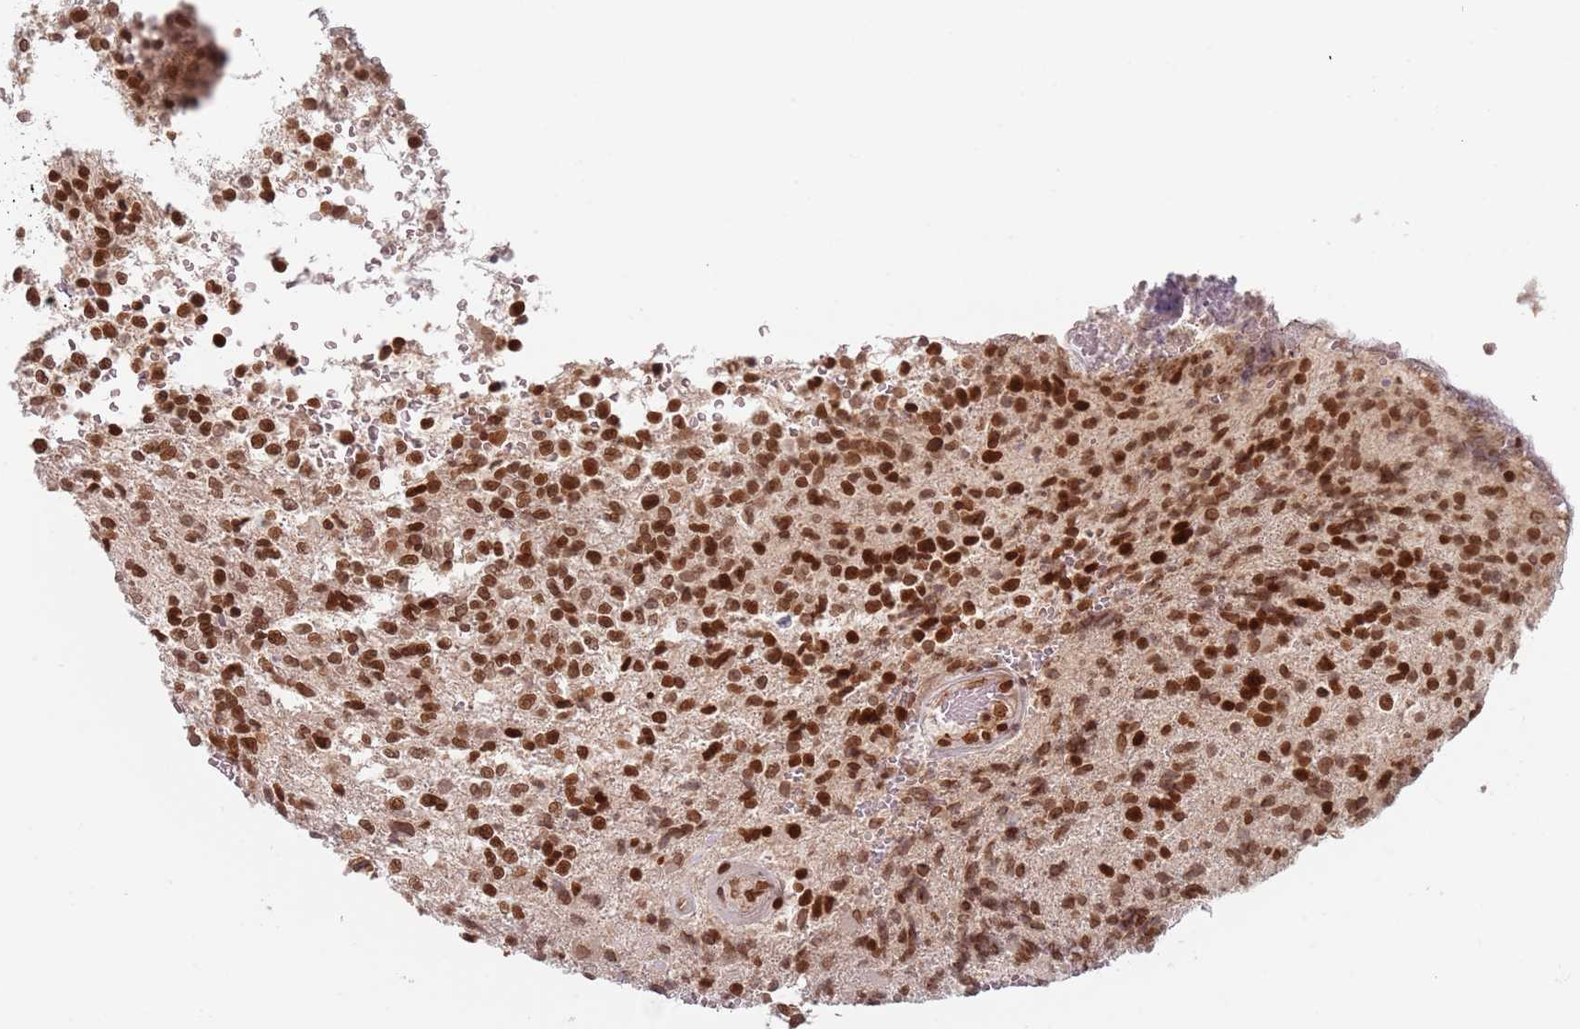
{"staining": {"intensity": "strong", "quantity": ">75%", "location": "nuclear"}, "tissue": "glioma", "cell_type": "Tumor cells", "image_type": "cancer", "snomed": [{"axis": "morphology", "description": "Glioma, malignant, High grade"}, {"axis": "topography", "description": "Brain"}], "caption": "A brown stain labels strong nuclear staining of a protein in human malignant glioma (high-grade) tumor cells.", "gene": "NUP50", "patient": {"sex": "male", "age": 56}}